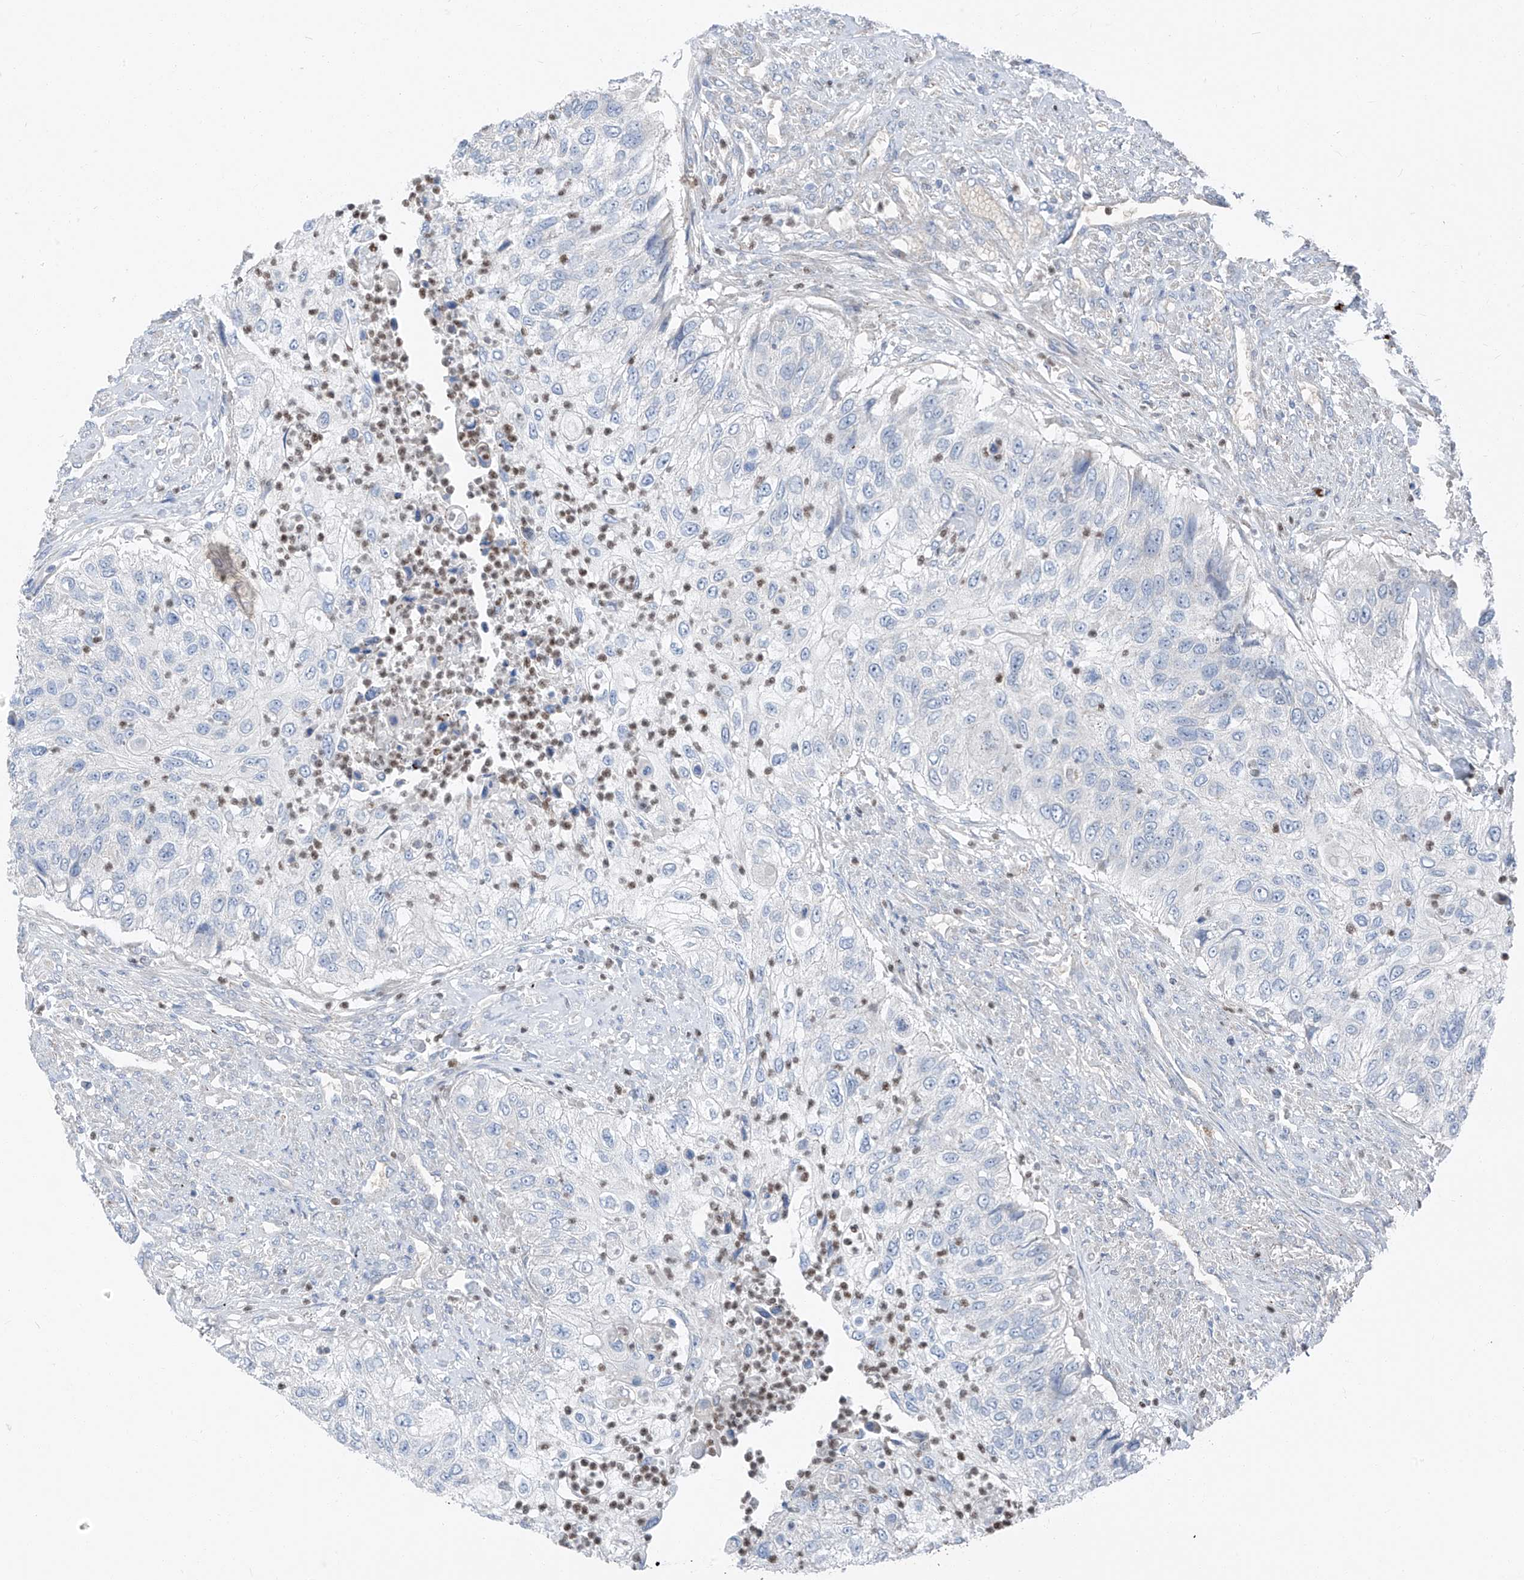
{"staining": {"intensity": "negative", "quantity": "none", "location": "none"}, "tissue": "urothelial cancer", "cell_type": "Tumor cells", "image_type": "cancer", "snomed": [{"axis": "morphology", "description": "Urothelial carcinoma, High grade"}, {"axis": "topography", "description": "Urinary bladder"}], "caption": "High magnification brightfield microscopy of urothelial cancer stained with DAB (3,3'-diaminobenzidine) (brown) and counterstained with hematoxylin (blue): tumor cells show no significant staining.", "gene": "CHMP2B", "patient": {"sex": "female", "age": 60}}